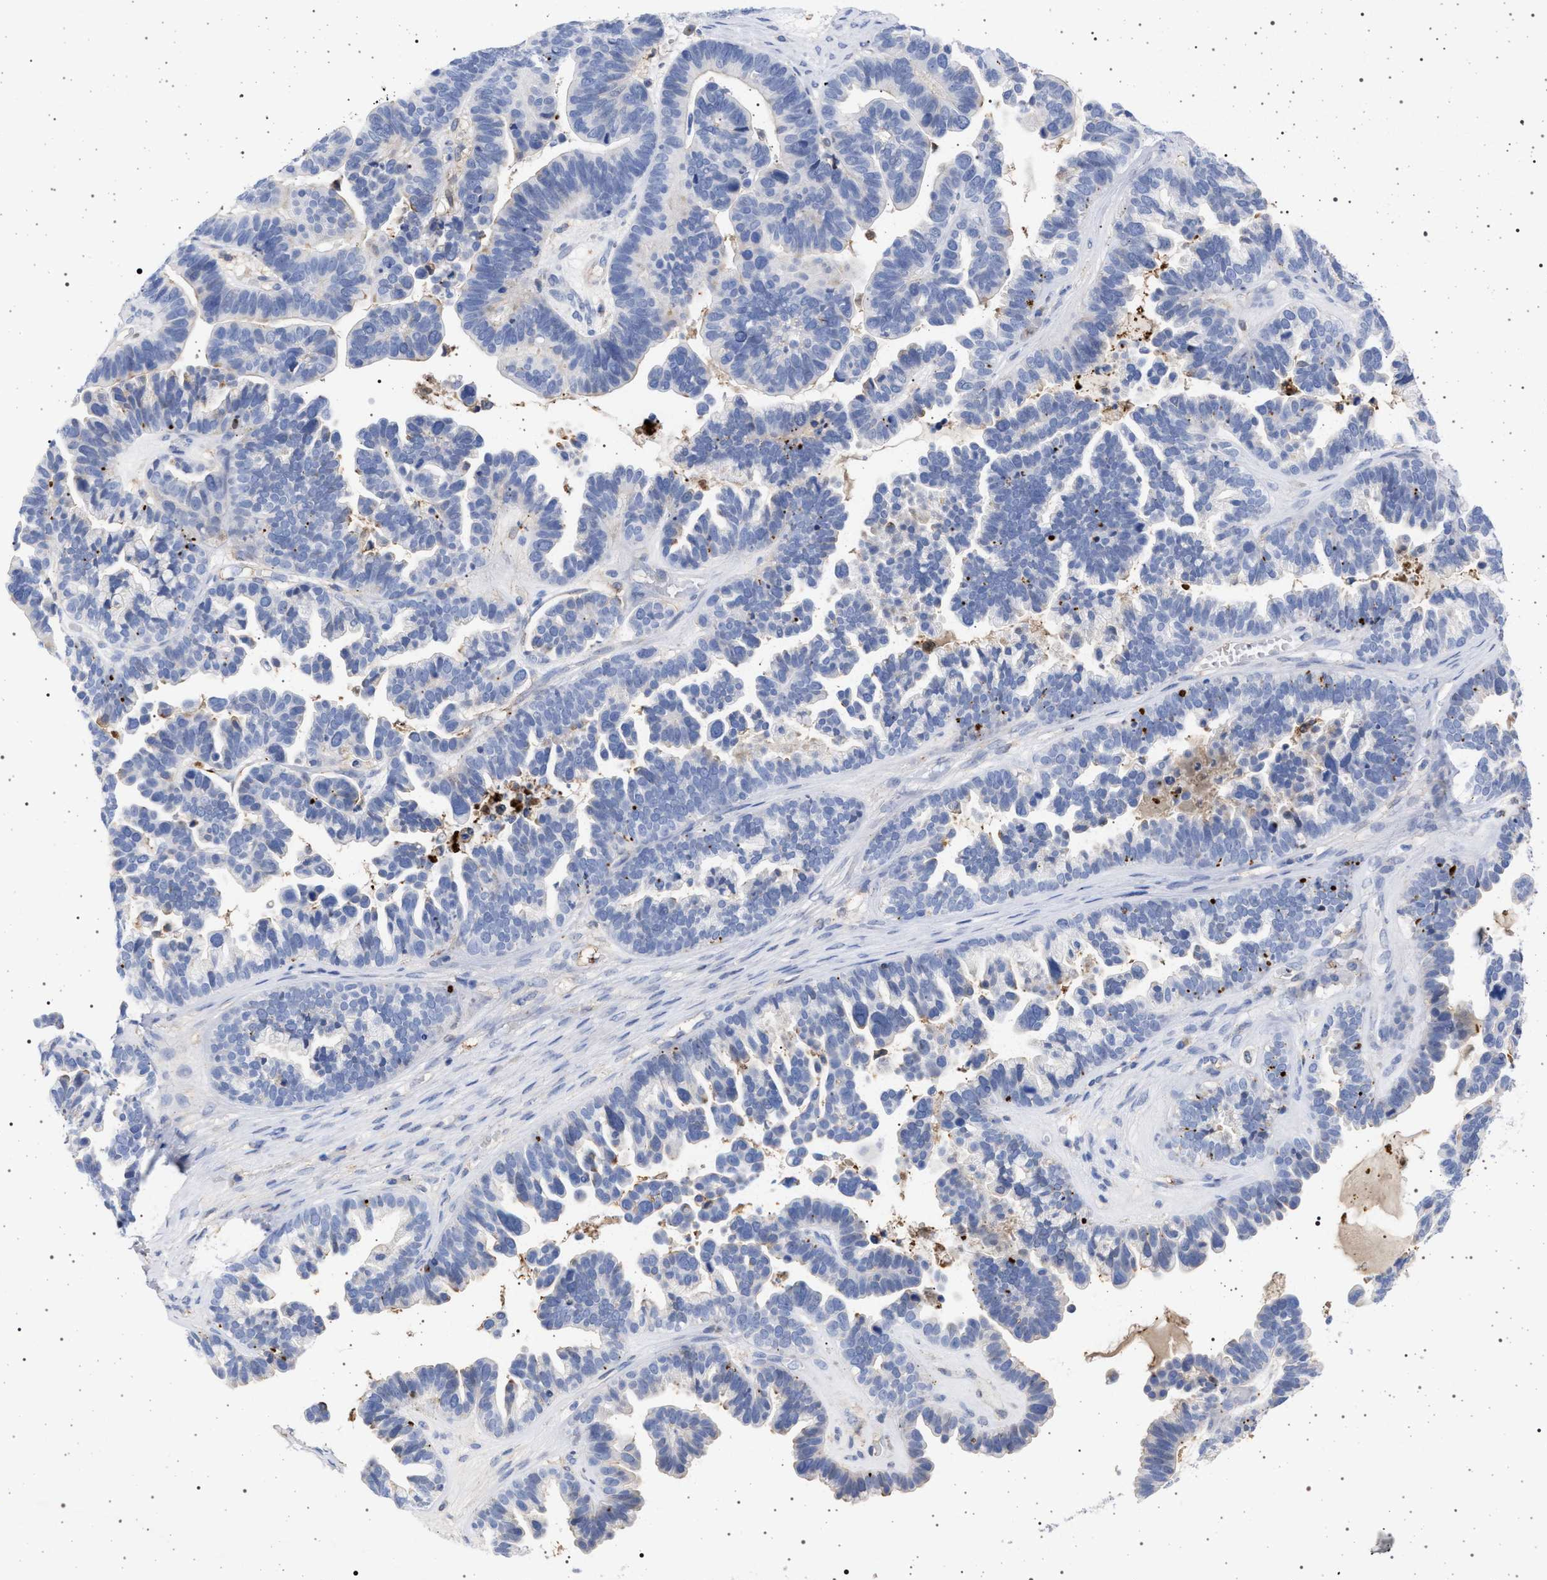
{"staining": {"intensity": "negative", "quantity": "none", "location": "none"}, "tissue": "ovarian cancer", "cell_type": "Tumor cells", "image_type": "cancer", "snomed": [{"axis": "morphology", "description": "Cystadenocarcinoma, serous, NOS"}, {"axis": "topography", "description": "Ovary"}], "caption": "Immunohistochemical staining of ovarian cancer (serous cystadenocarcinoma) shows no significant expression in tumor cells. The staining is performed using DAB brown chromogen with nuclei counter-stained in using hematoxylin.", "gene": "PLG", "patient": {"sex": "female", "age": 56}}